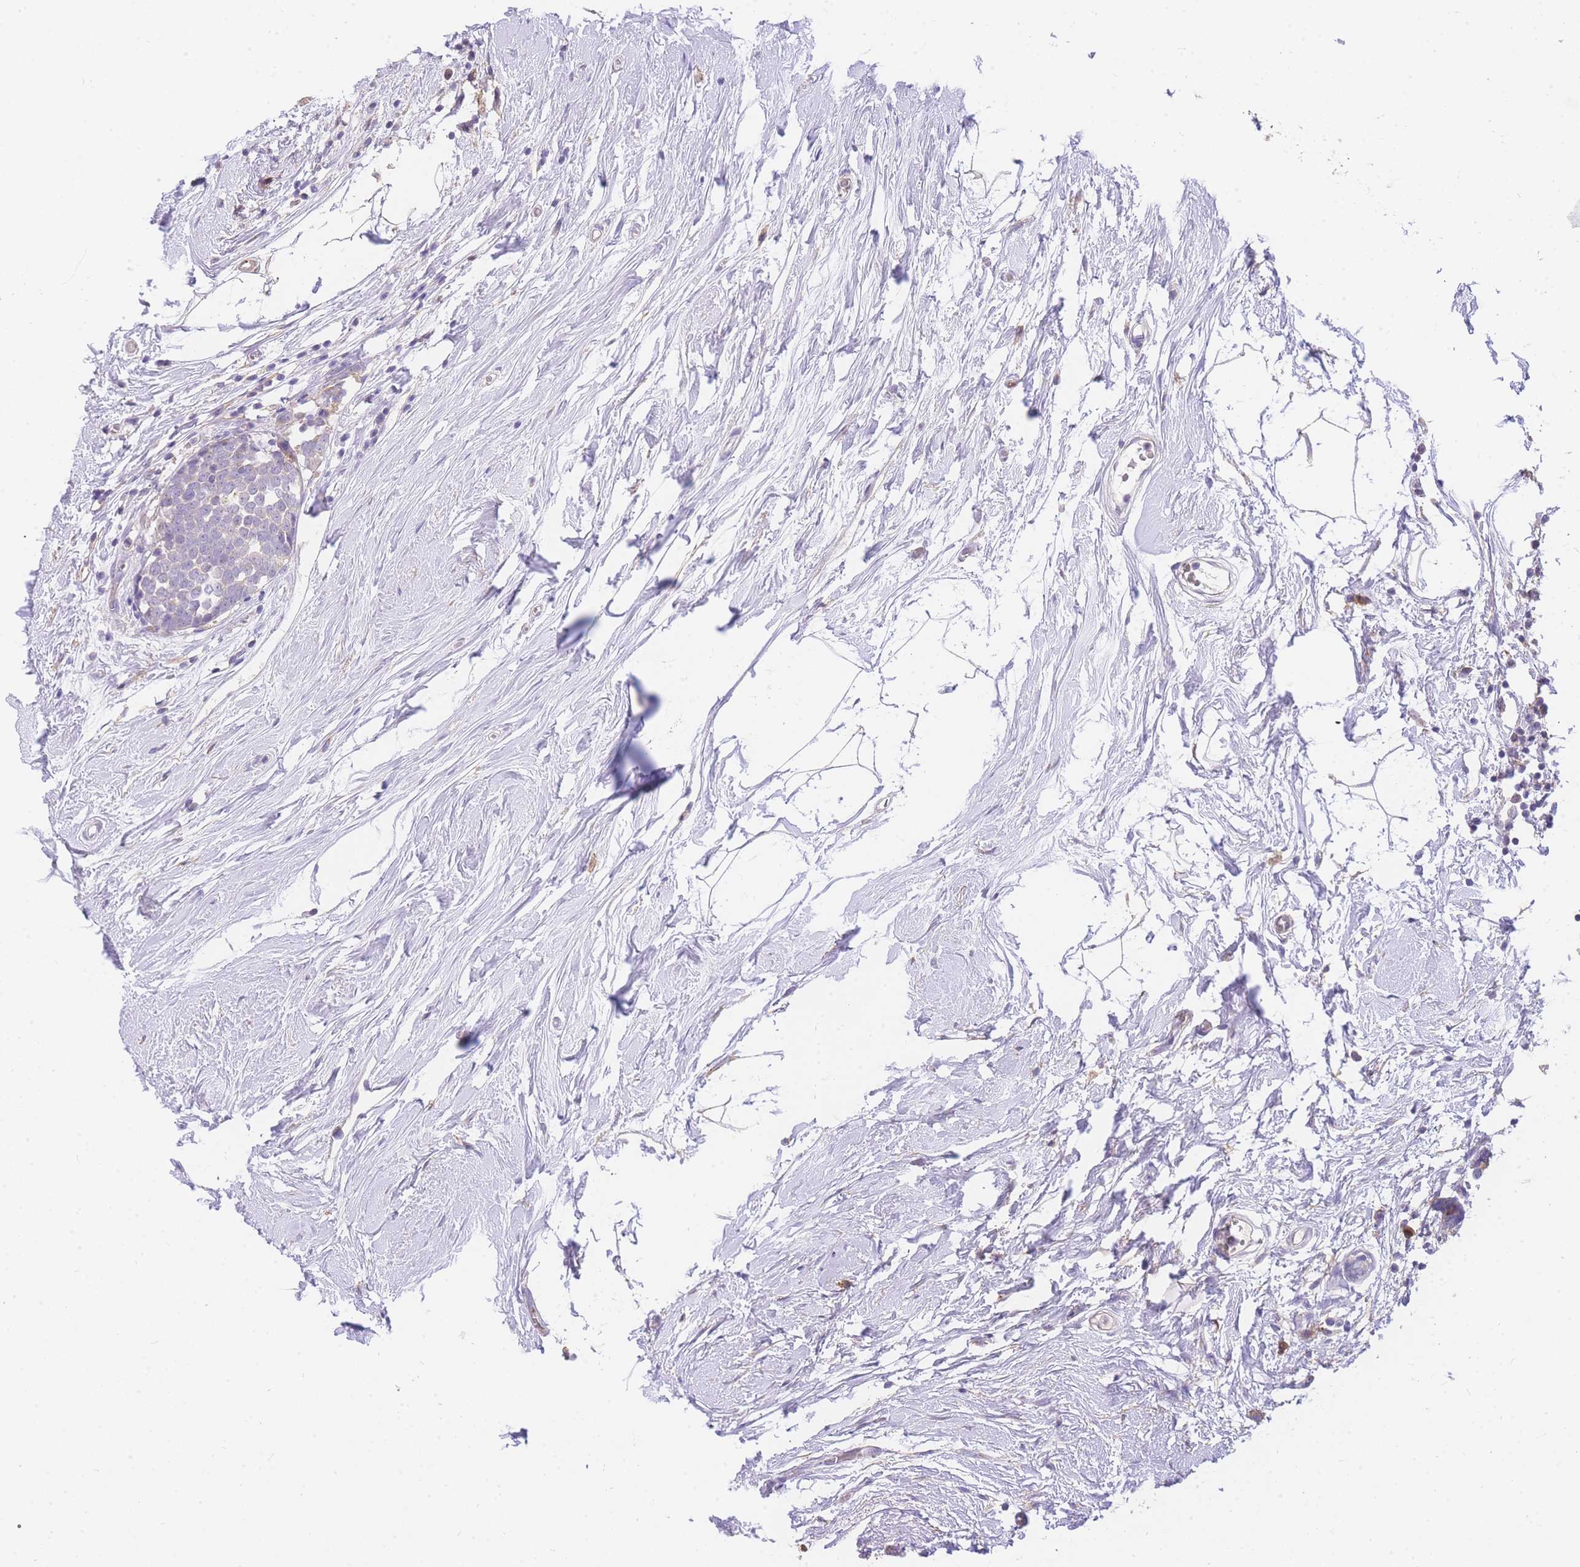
{"staining": {"intensity": "negative", "quantity": "none", "location": "none"}, "tissue": "breast cancer", "cell_type": "Tumor cells", "image_type": "cancer", "snomed": [{"axis": "morphology", "description": "Lobular carcinoma"}, {"axis": "topography", "description": "Breast"}], "caption": "There is no significant expression in tumor cells of breast cancer.", "gene": "C2orf88", "patient": {"sex": "female", "age": 58}}